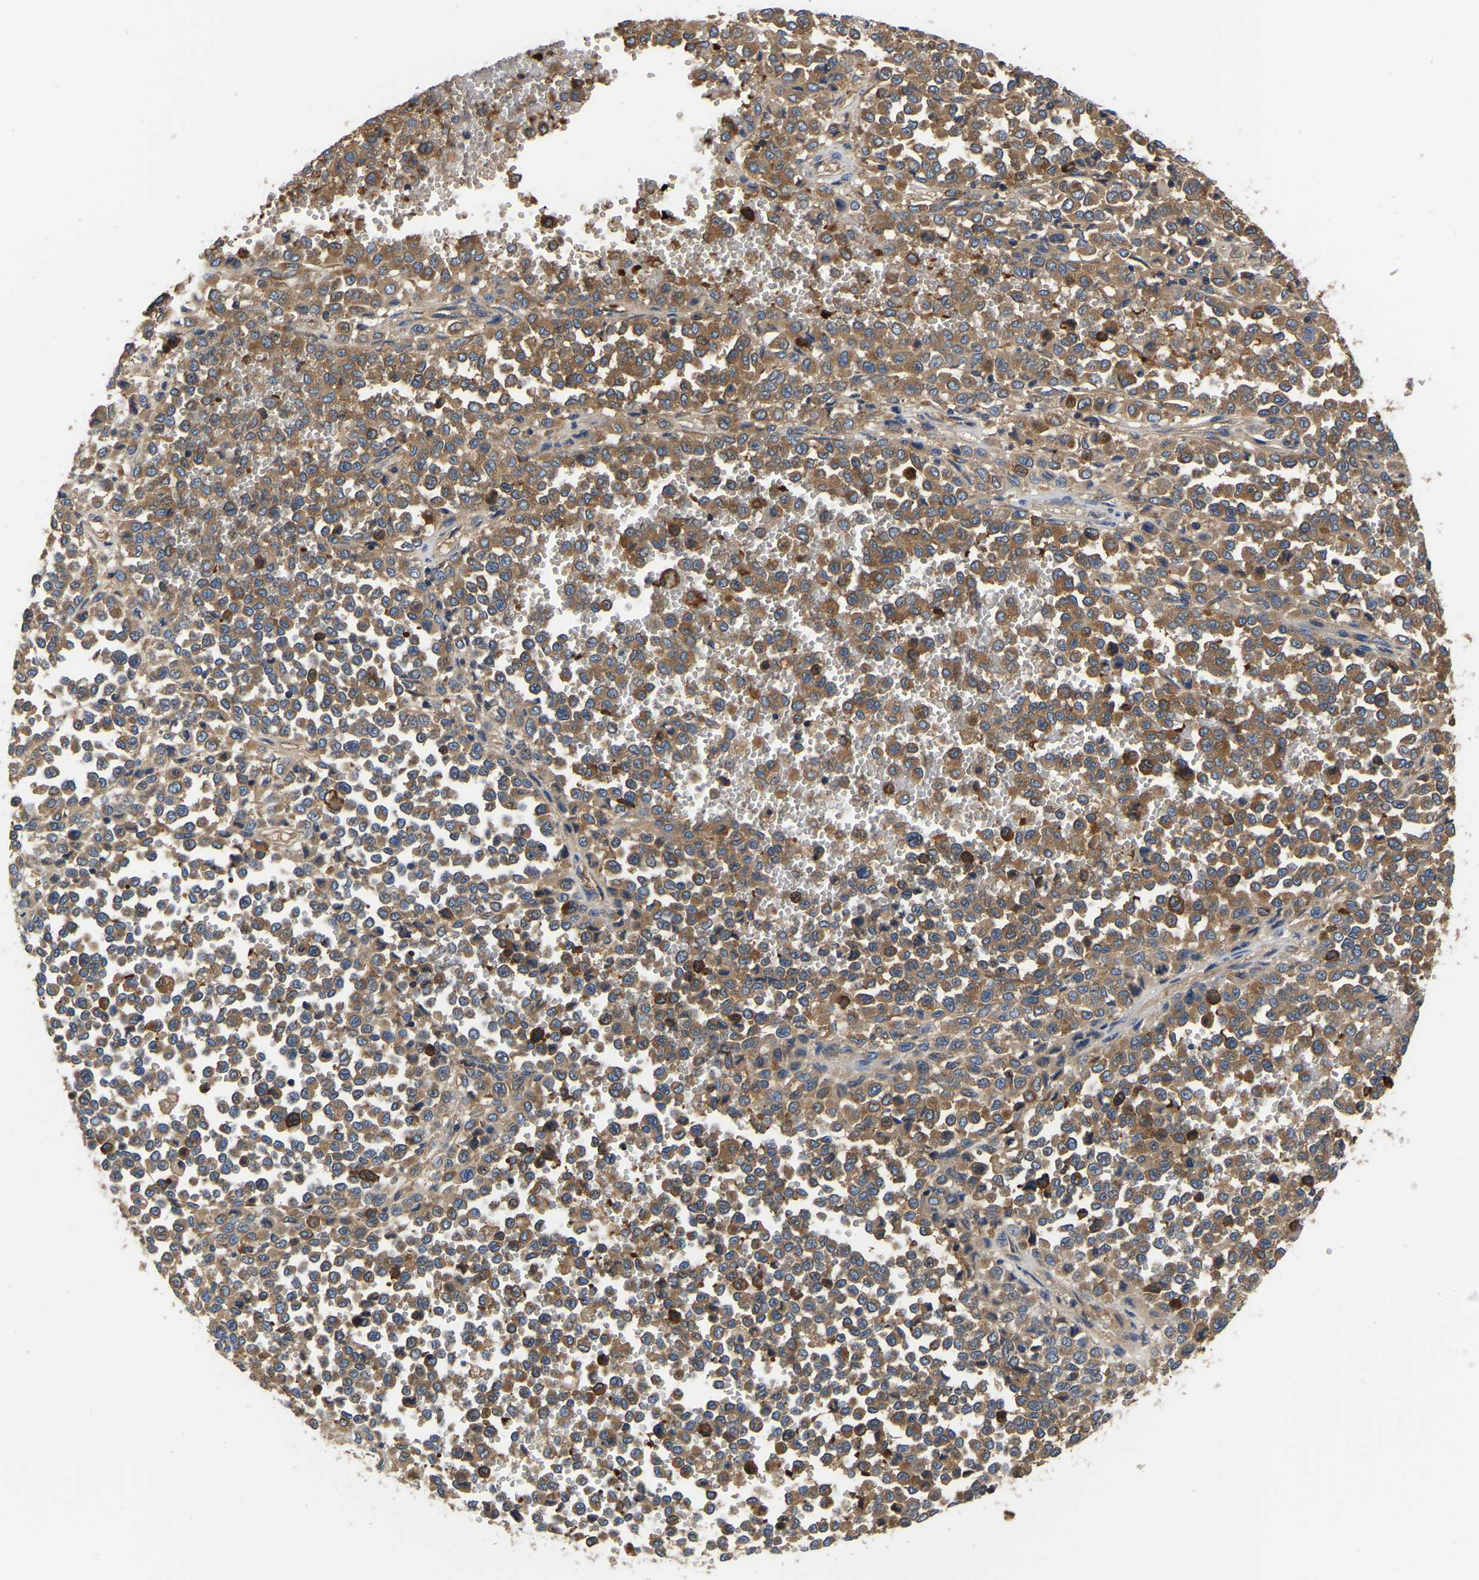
{"staining": {"intensity": "moderate", "quantity": ">75%", "location": "cytoplasmic/membranous"}, "tissue": "melanoma", "cell_type": "Tumor cells", "image_type": "cancer", "snomed": [{"axis": "morphology", "description": "Malignant melanoma, Metastatic site"}, {"axis": "topography", "description": "Pancreas"}], "caption": "Moderate cytoplasmic/membranous positivity is present in approximately >75% of tumor cells in melanoma.", "gene": "GARS1", "patient": {"sex": "female", "age": 30}}